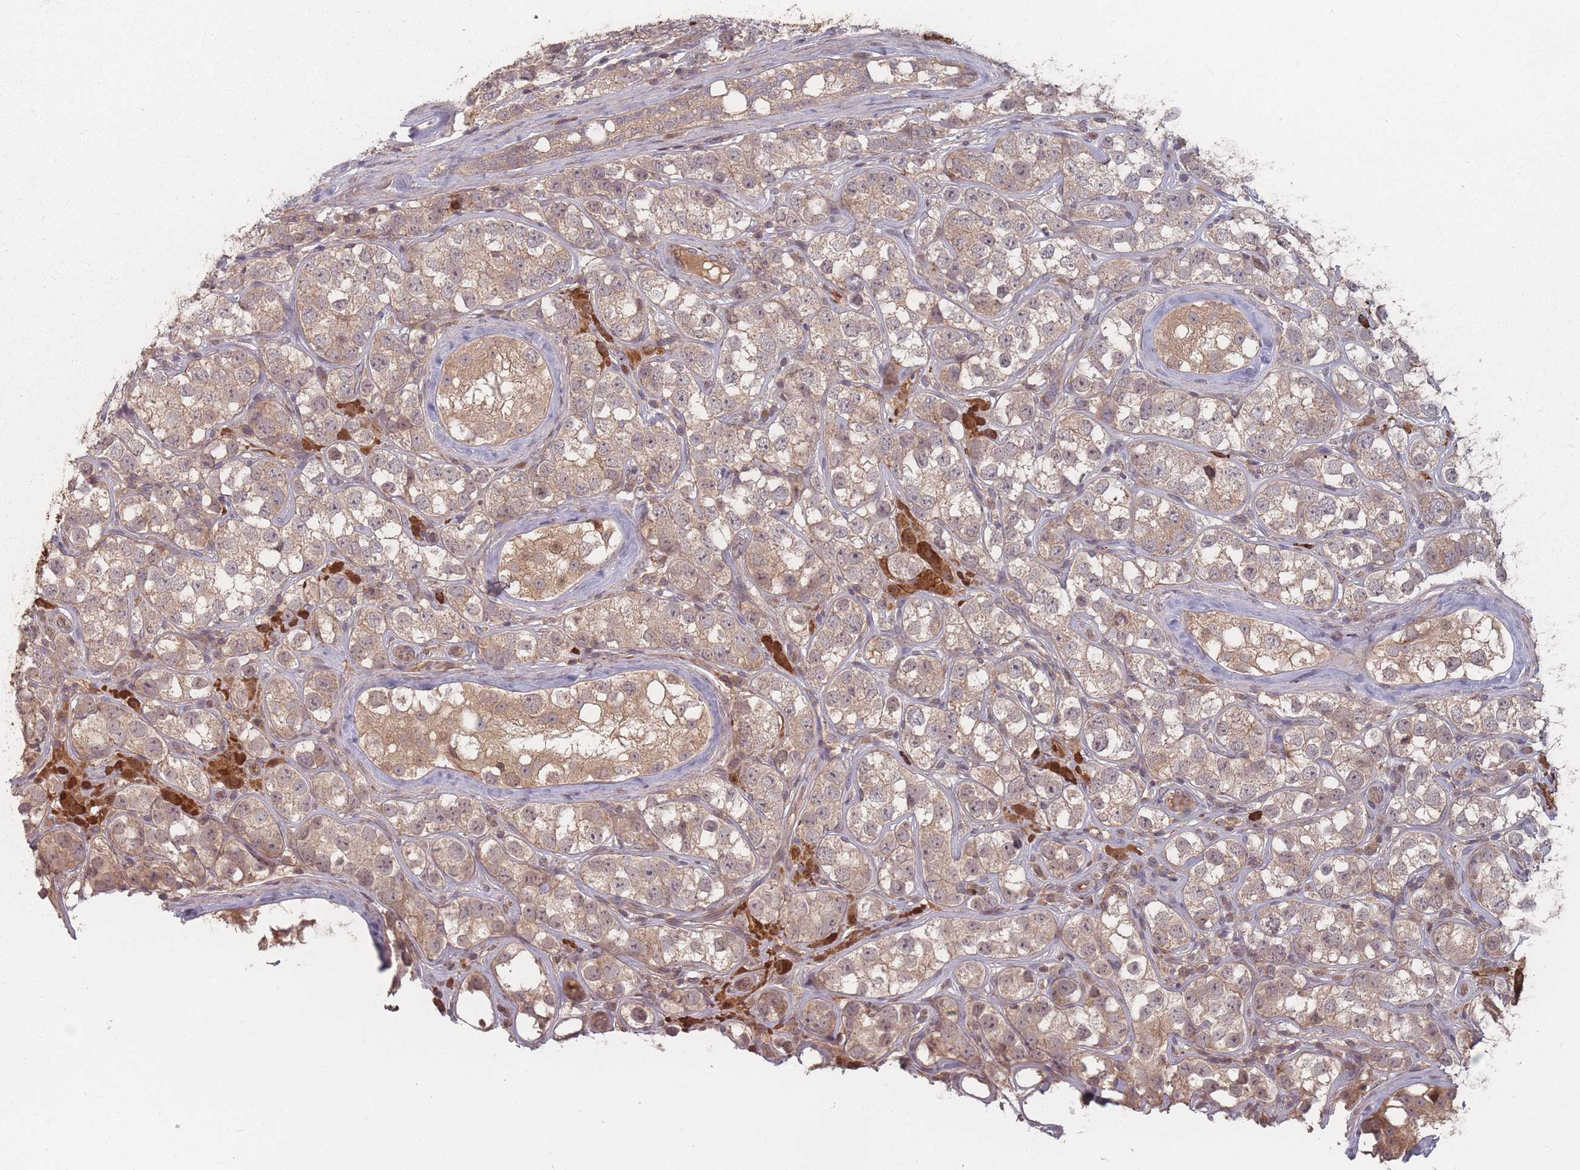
{"staining": {"intensity": "weak", "quantity": "25%-75%", "location": "cytoplasmic/membranous"}, "tissue": "testis cancer", "cell_type": "Tumor cells", "image_type": "cancer", "snomed": [{"axis": "morphology", "description": "Seminoma, NOS"}, {"axis": "topography", "description": "Testis"}], "caption": "Immunohistochemistry of human seminoma (testis) displays low levels of weak cytoplasmic/membranous expression in about 25%-75% of tumor cells.", "gene": "HAGH", "patient": {"sex": "male", "age": 28}}